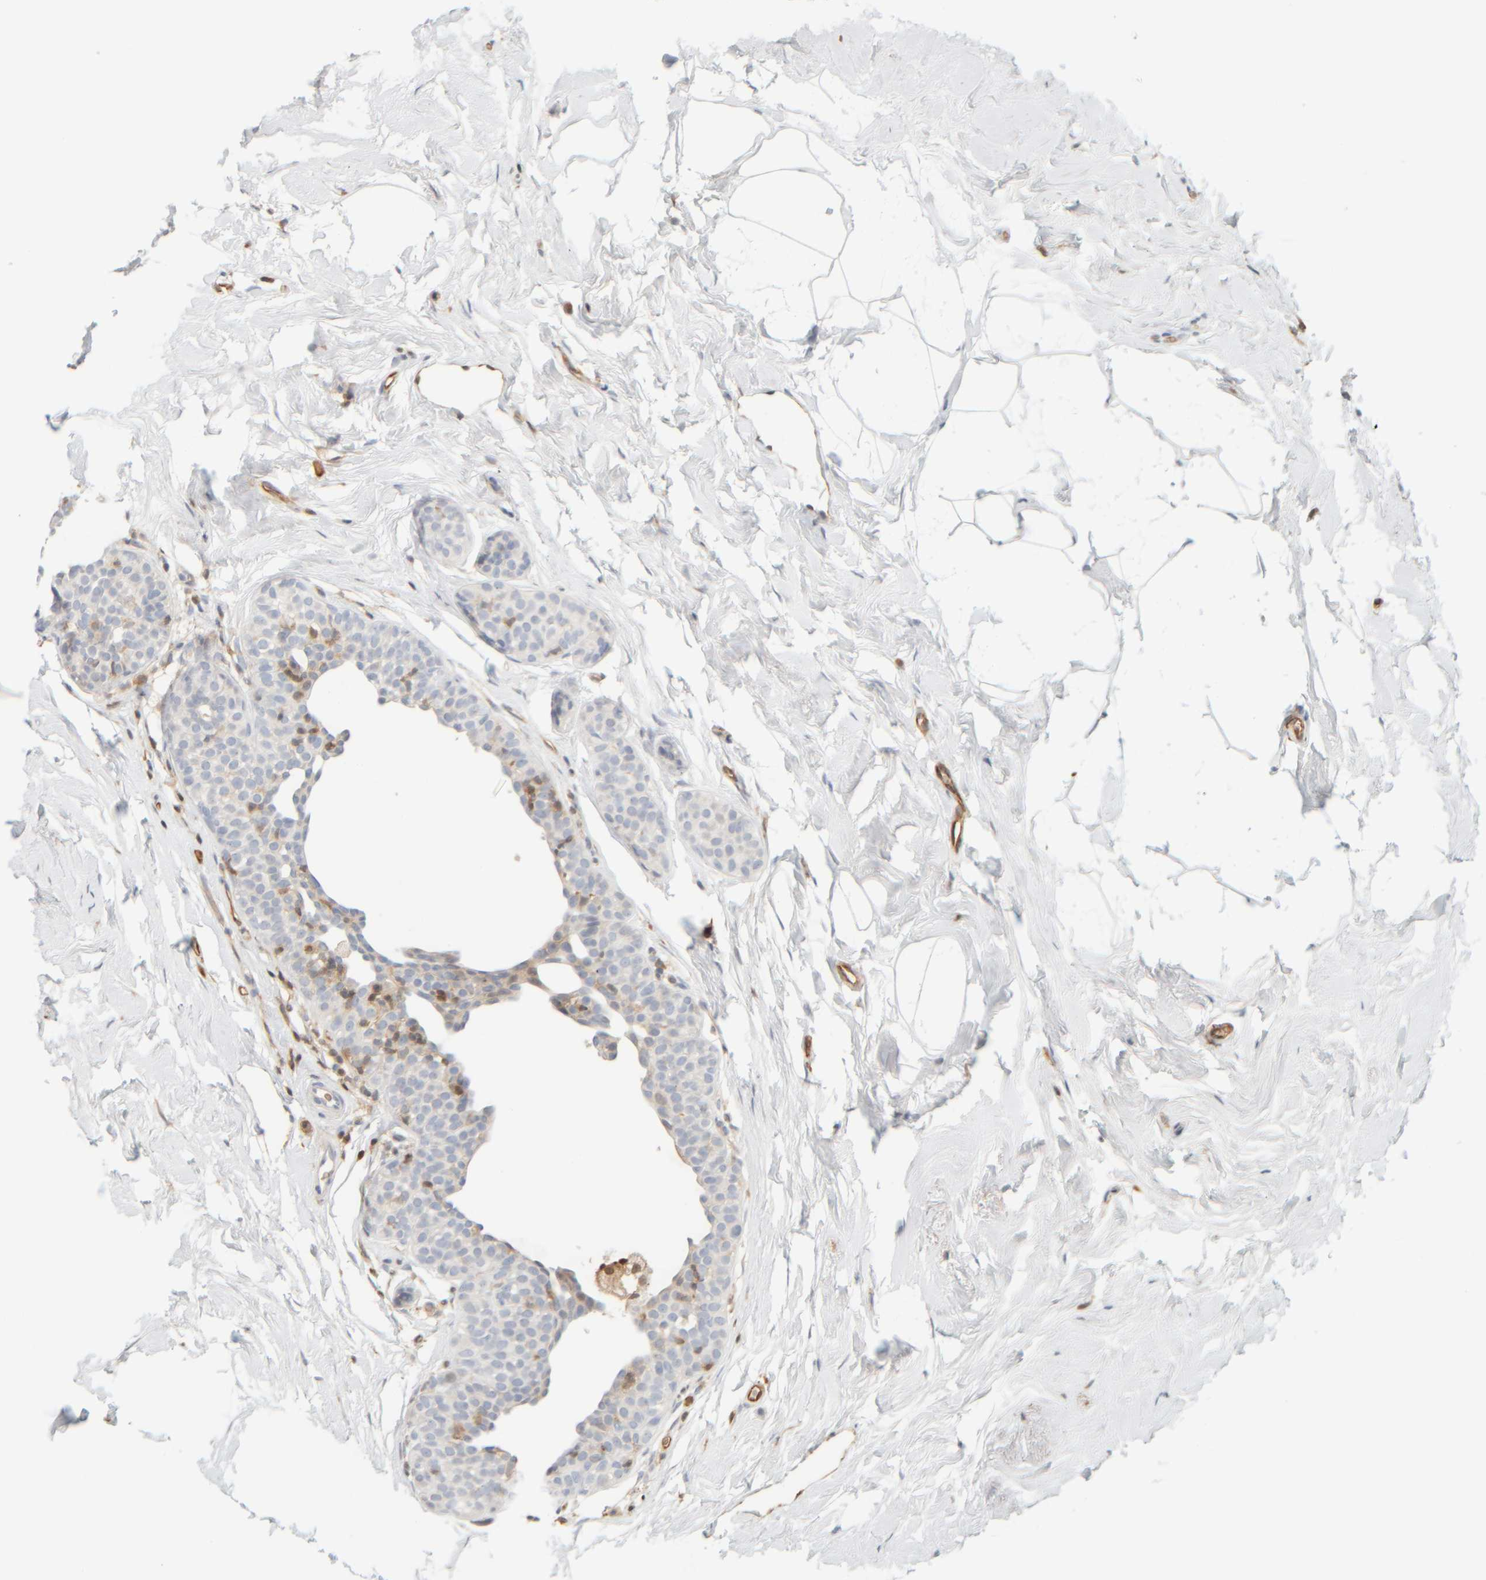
{"staining": {"intensity": "negative", "quantity": "none", "location": "none"}, "tissue": "breast cancer", "cell_type": "Tumor cells", "image_type": "cancer", "snomed": [{"axis": "morphology", "description": "Duct carcinoma"}, {"axis": "topography", "description": "Breast"}], "caption": "This is a photomicrograph of immunohistochemistry staining of breast intraductal carcinoma, which shows no staining in tumor cells.", "gene": "PTGES3L-AARSD1", "patient": {"sex": "female", "age": 55}}